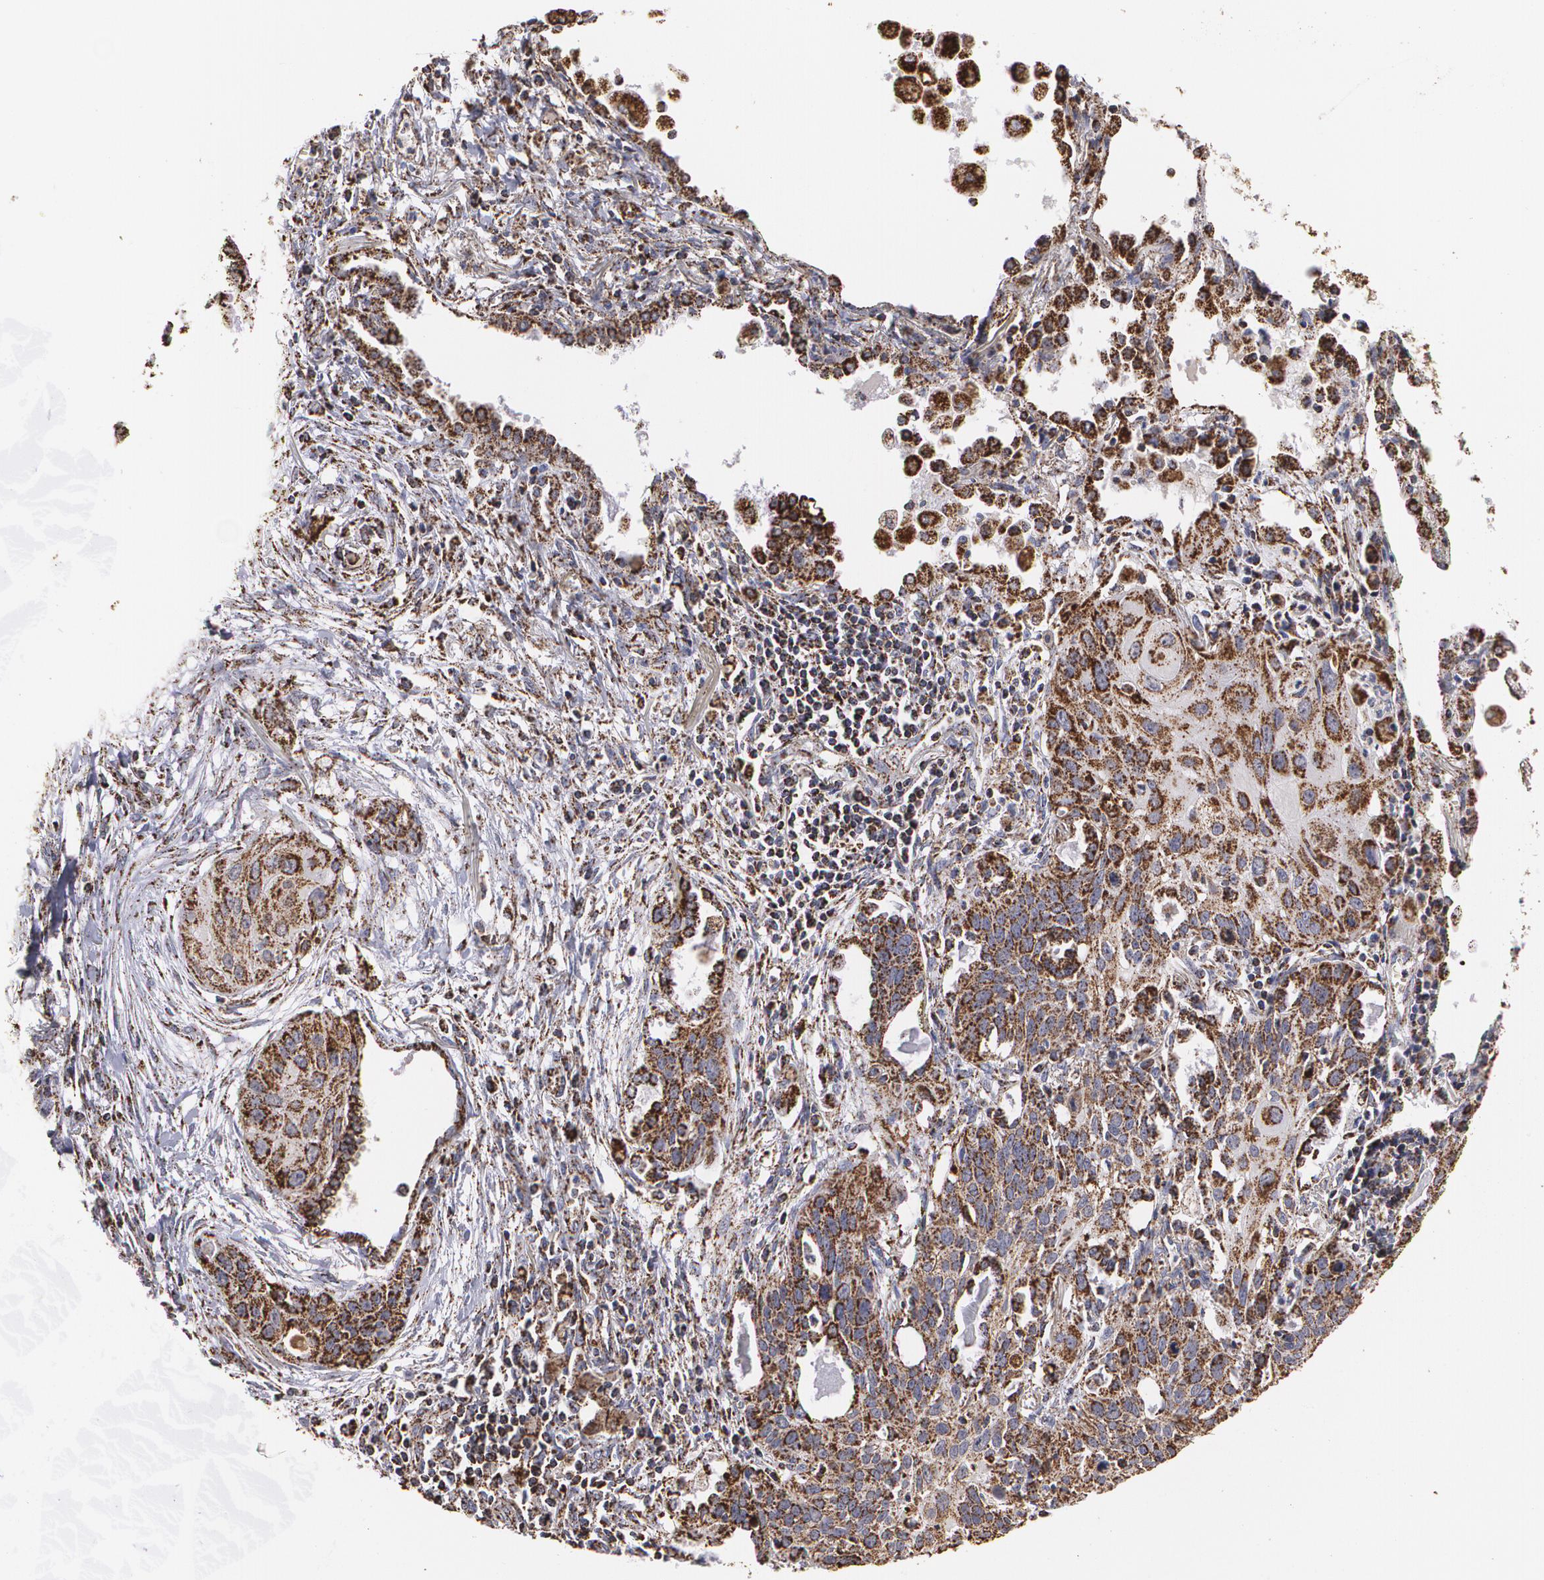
{"staining": {"intensity": "strong", "quantity": ">75%", "location": "cytoplasmic/membranous"}, "tissue": "lung cancer", "cell_type": "Tumor cells", "image_type": "cancer", "snomed": [{"axis": "morphology", "description": "Squamous cell carcinoma, NOS"}, {"axis": "topography", "description": "Lung"}], "caption": "This histopathology image demonstrates squamous cell carcinoma (lung) stained with IHC to label a protein in brown. The cytoplasmic/membranous of tumor cells show strong positivity for the protein. Nuclei are counter-stained blue.", "gene": "HSPD1", "patient": {"sex": "male", "age": 71}}